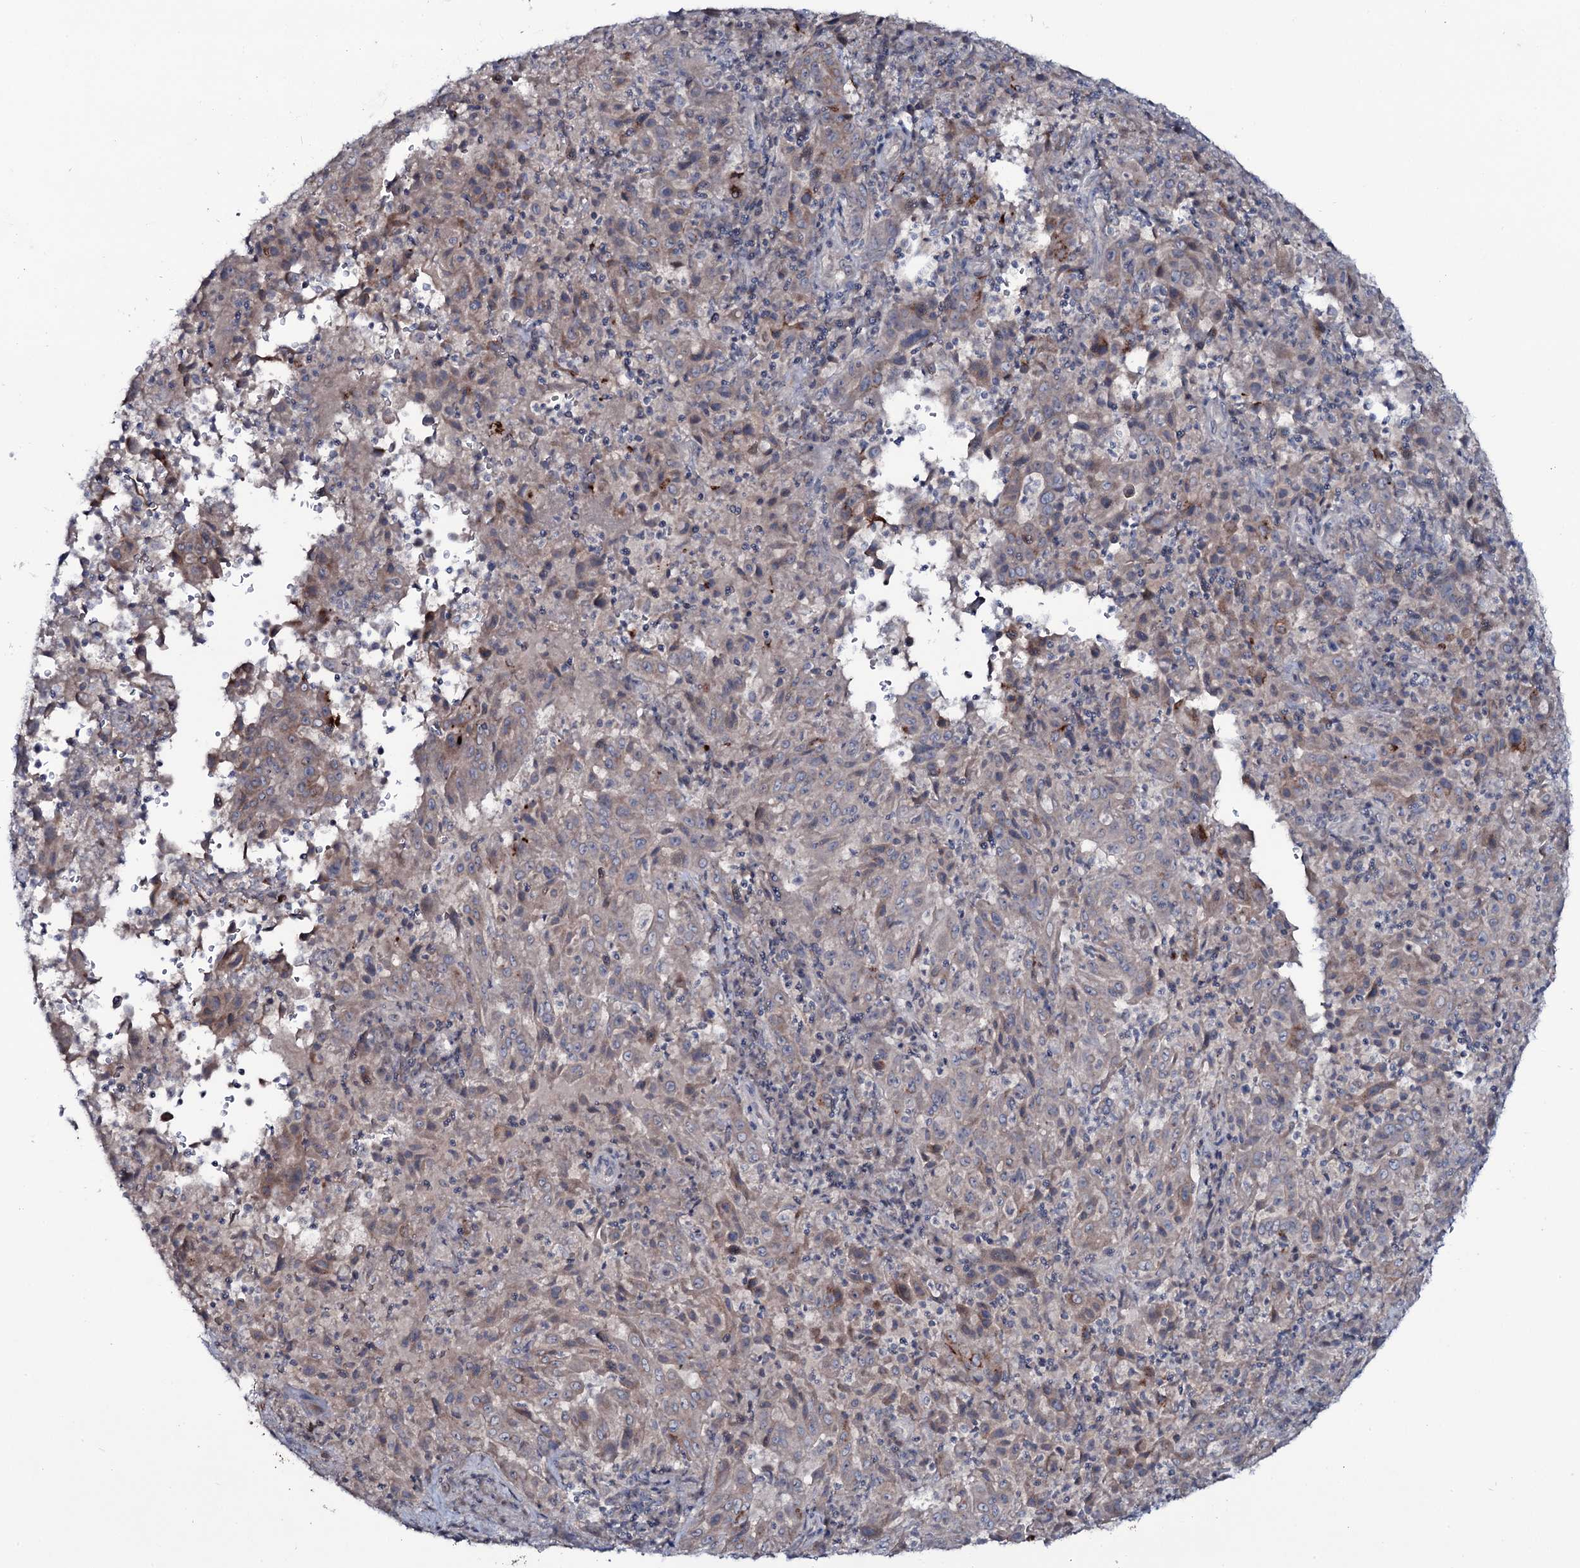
{"staining": {"intensity": "weak", "quantity": ">75%", "location": "cytoplasmic/membranous"}, "tissue": "pancreatic cancer", "cell_type": "Tumor cells", "image_type": "cancer", "snomed": [{"axis": "morphology", "description": "Adenocarcinoma, NOS"}, {"axis": "topography", "description": "Pancreas"}], "caption": "Immunohistochemical staining of pancreatic cancer exhibits low levels of weak cytoplasmic/membranous staining in approximately >75% of tumor cells.", "gene": "SNAP23", "patient": {"sex": "male", "age": 63}}